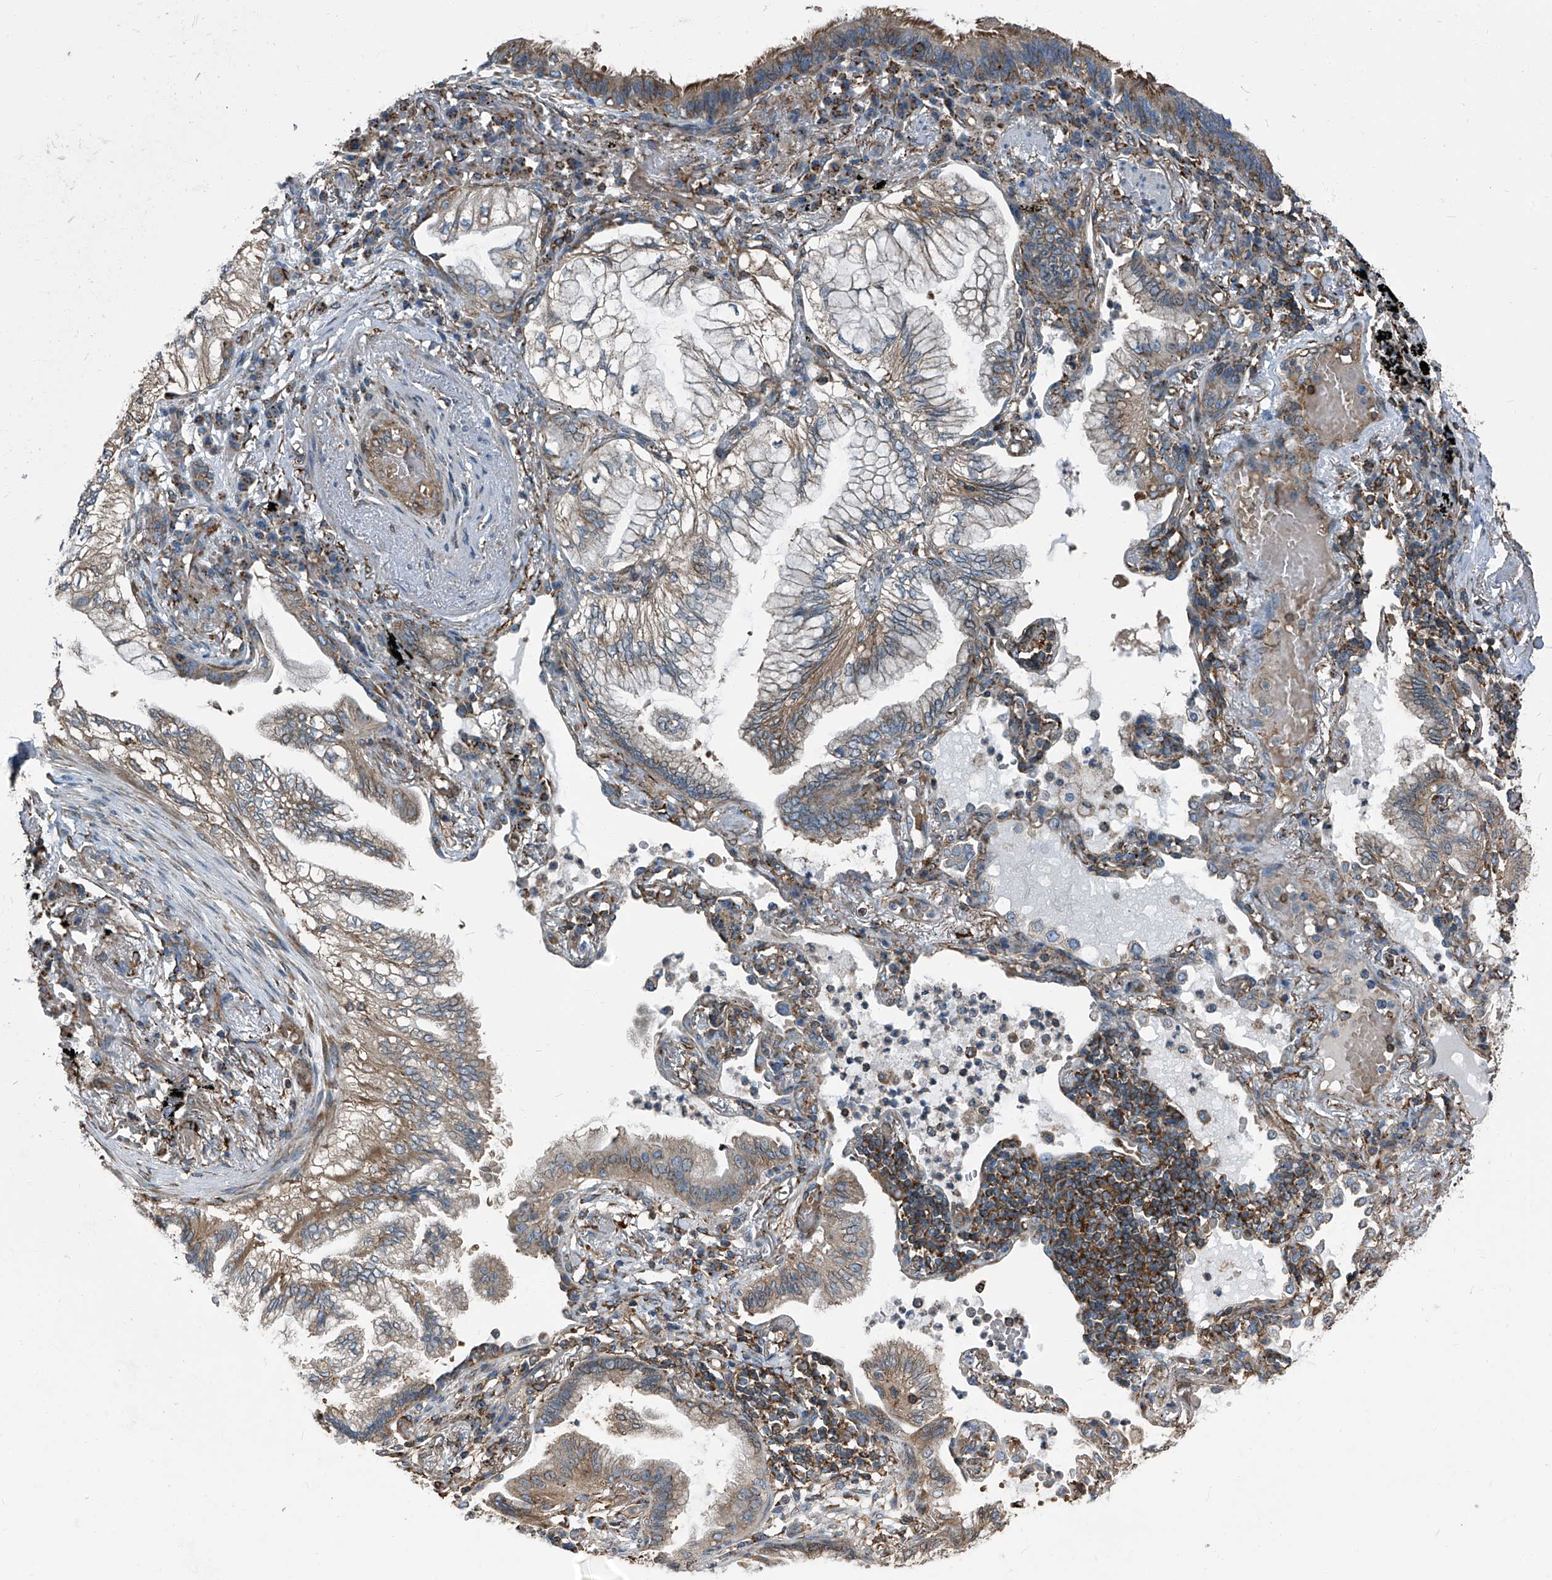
{"staining": {"intensity": "moderate", "quantity": "25%-75%", "location": "cytoplasmic/membranous"}, "tissue": "lung cancer", "cell_type": "Tumor cells", "image_type": "cancer", "snomed": [{"axis": "morphology", "description": "Adenocarcinoma, NOS"}, {"axis": "topography", "description": "Lung"}], "caption": "Lung adenocarcinoma stained with a protein marker reveals moderate staining in tumor cells.", "gene": "SEPTIN7", "patient": {"sex": "female", "age": 70}}